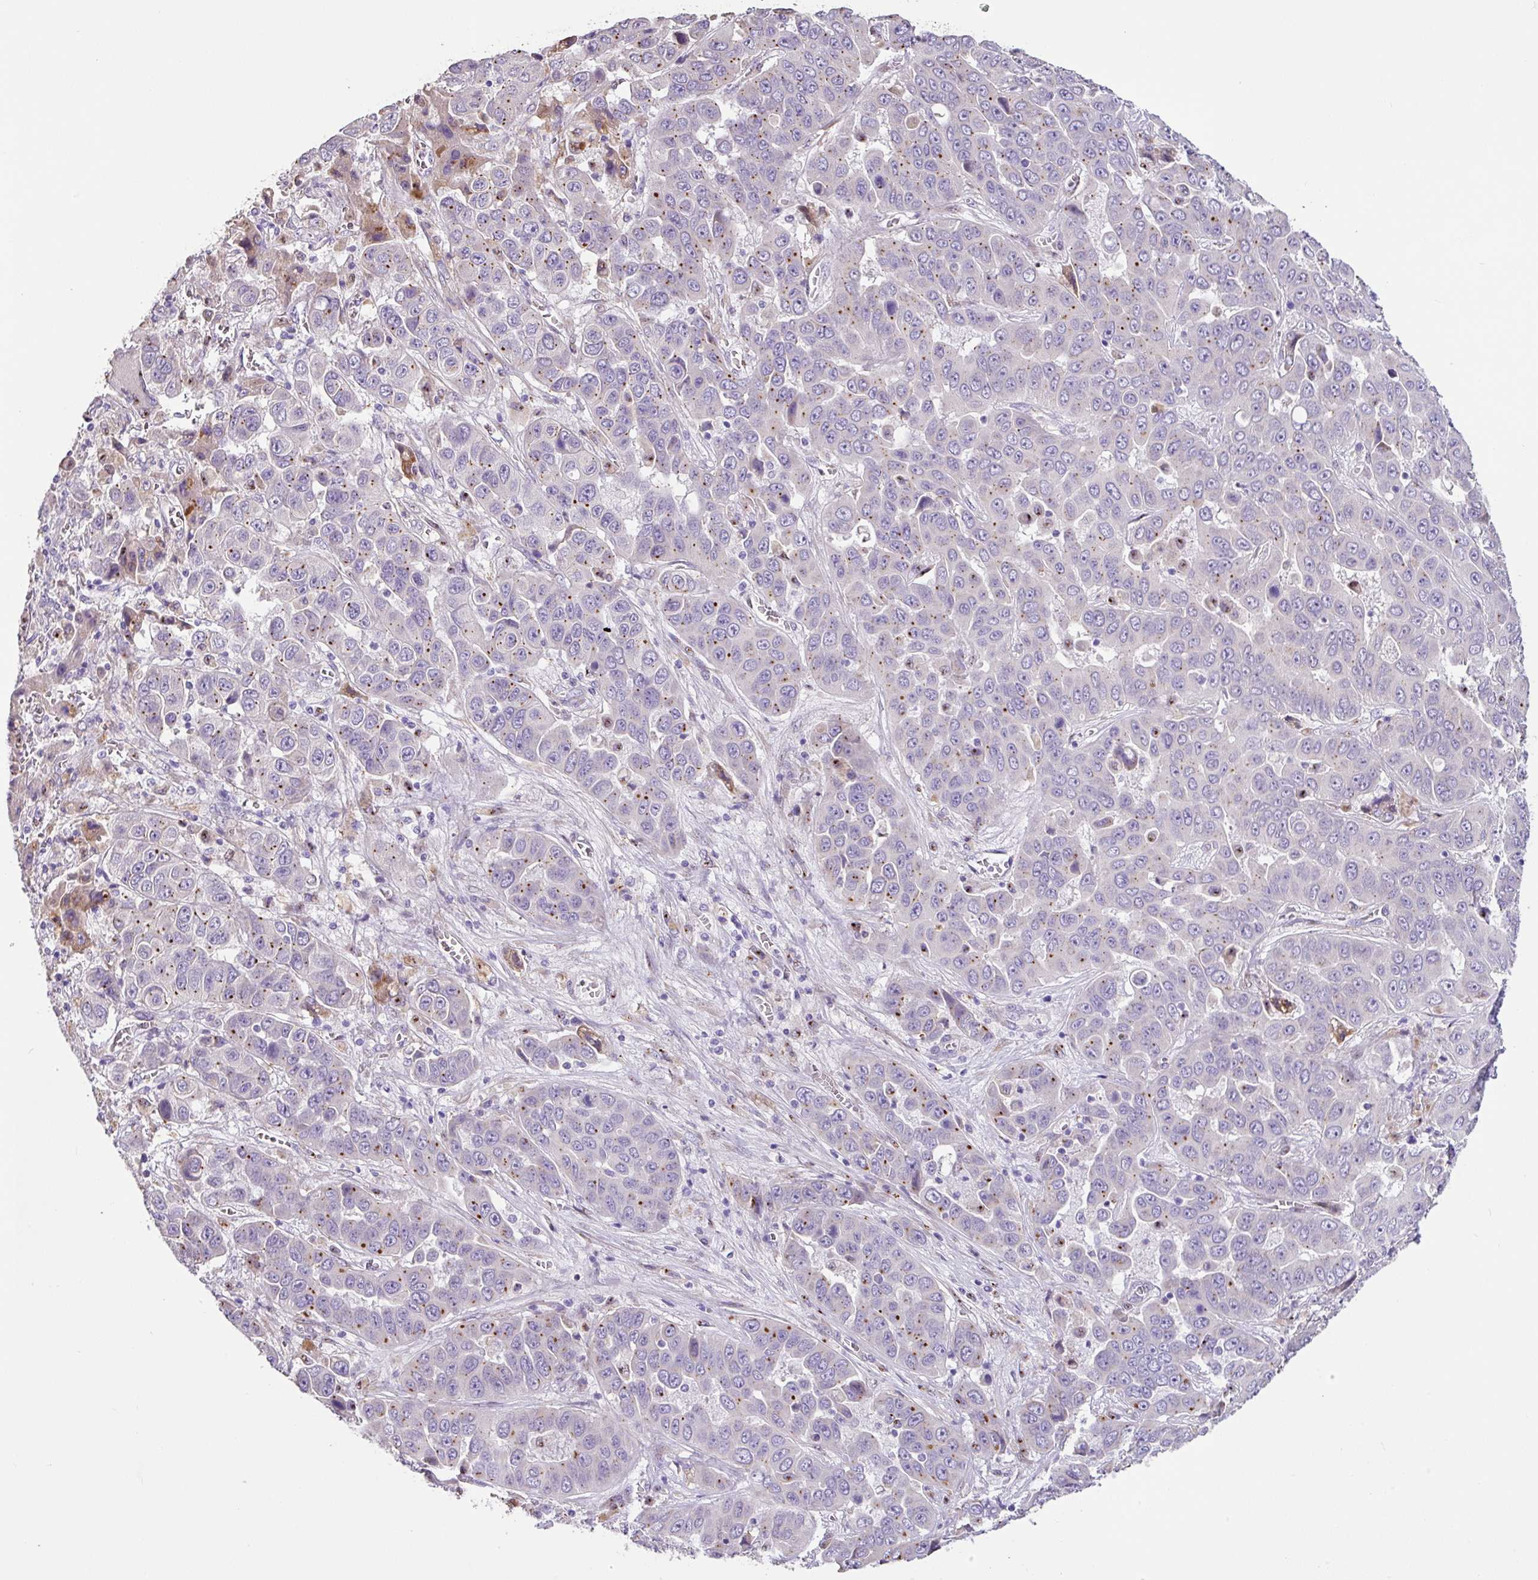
{"staining": {"intensity": "weak", "quantity": "25%-75%", "location": "cytoplasmic/membranous"}, "tissue": "liver cancer", "cell_type": "Tumor cells", "image_type": "cancer", "snomed": [{"axis": "morphology", "description": "Cholangiocarcinoma"}, {"axis": "topography", "description": "Liver"}], "caption": "IHC staining of liver cancer, which reveals low levels of weak cytoplasmic/membranous positivity in approximately 25%-75% of tumor cells indicating weak cytoplasmic/membranous protein positivity. The staining was performed using DAB (3,3'-diaminobenzidine) (brown) for protein detection and nuclei were counterstained in hematoxylin (blue).", "gene": "ZG16", "patient": {"sex": "female", "age": 52}}